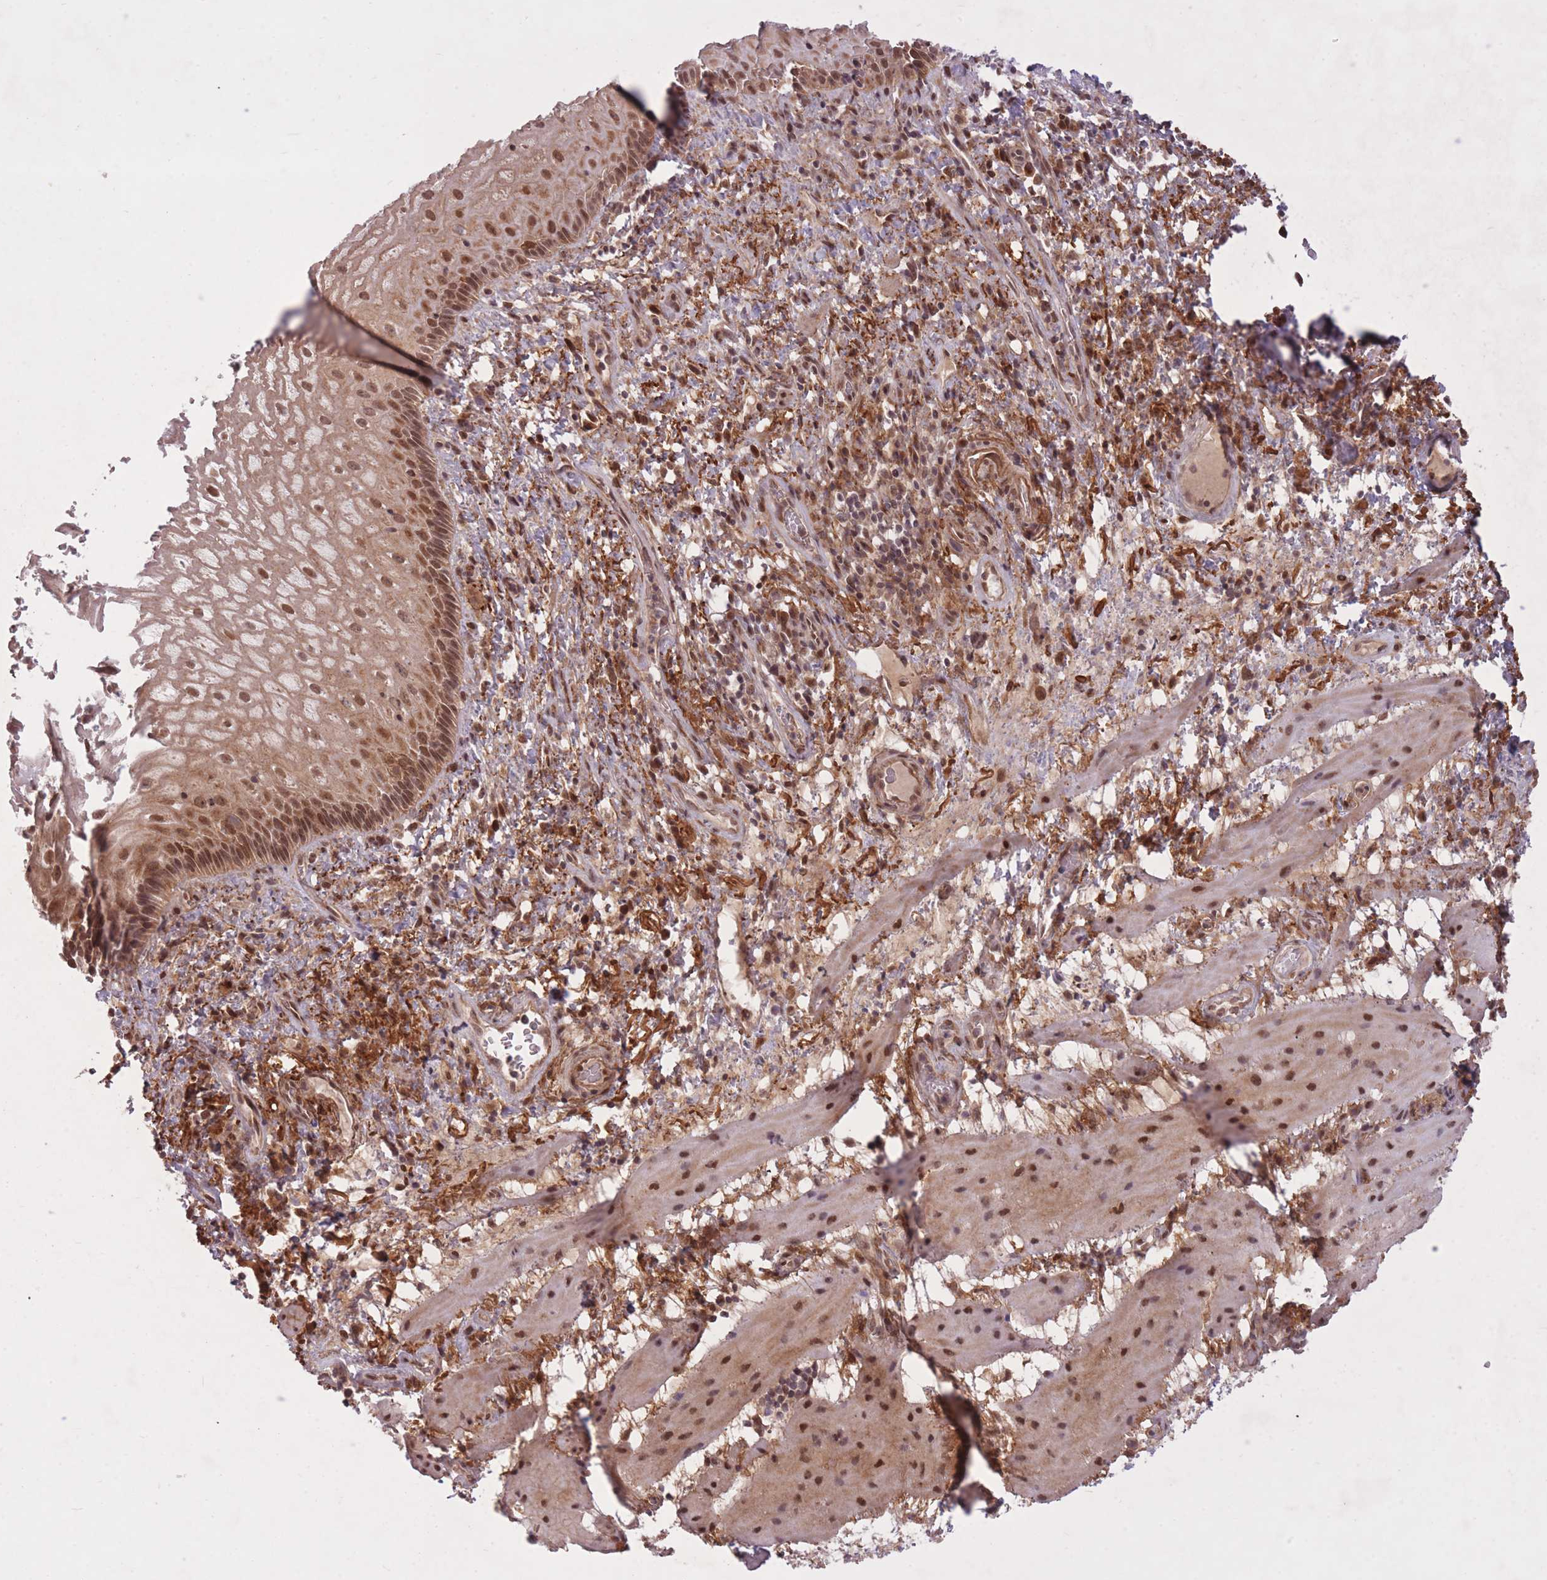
{"staining": {"intensity": "moderate", "quantity": ">75%", "location": "cytoplasmic/membranous,nuclear"}, "tissue": "esophagus", "cell_type": "Squamous epithelial cells", "image_type": "normal", "snomed": [{"axis": "morphology", "description": "Normal tissue, NOS"}, {"axis": "topography", "description": "Esophagus"}], "caption": "Esophagus stained for a protein exhibits moderate cytoplasmic/membranous,nuclear positivity in squamous epithelial cells. Immunohistochemistry stains the protein of interest in brown and the nuclei are stained blue.", "gene": "ZNF391", "patient": {"sex": "female", "age": 75}}